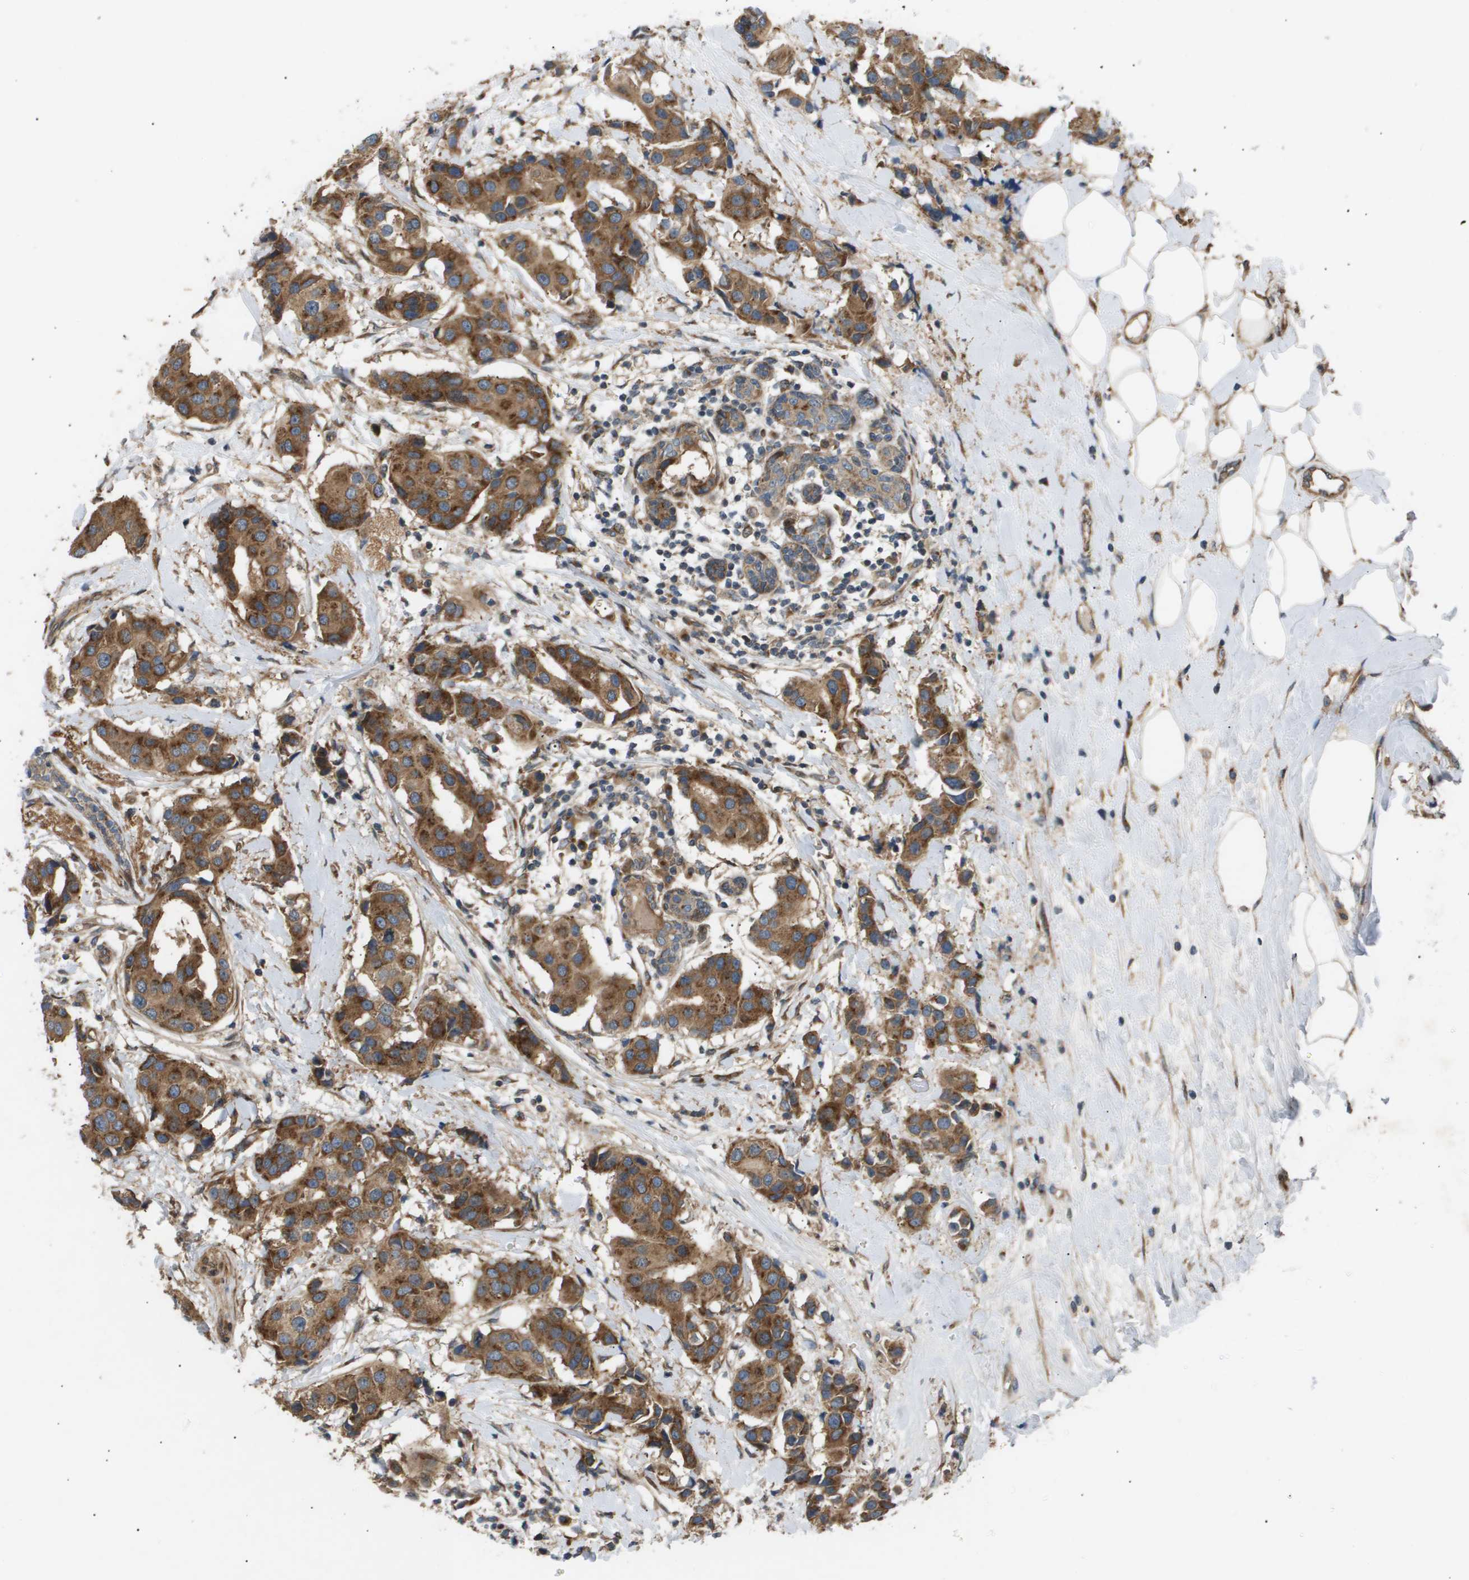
{"staining": {"intensity": "moderate", "quantity": ">75%", "location": "cytoplasmic/membranous"}, "tissue": "breast cancer", "cell_type": "Tumor cells", "image_type": "cancer", "snomed": [{"axis": "morphology", "description": "Normal tissue, NOS"}, {"axis": "morphology", "description": "Duct carcinoma"}, {"axis": "topography", "description": "Breast"}], "caption": "Immunohistochemistry histopathology image of neoplastic tissue: human breast cancer (infiltrating ductal carcinoma) stained using immunohistochemistry shows medium levels of moderate protein expression localized specifically in the cytoplasmic/membranous of tumor cells, appearing as a cytoplasmic/membranous brown color.", "gene": "LYSMD3", "patient": {"sex": "female", "age": 39}}